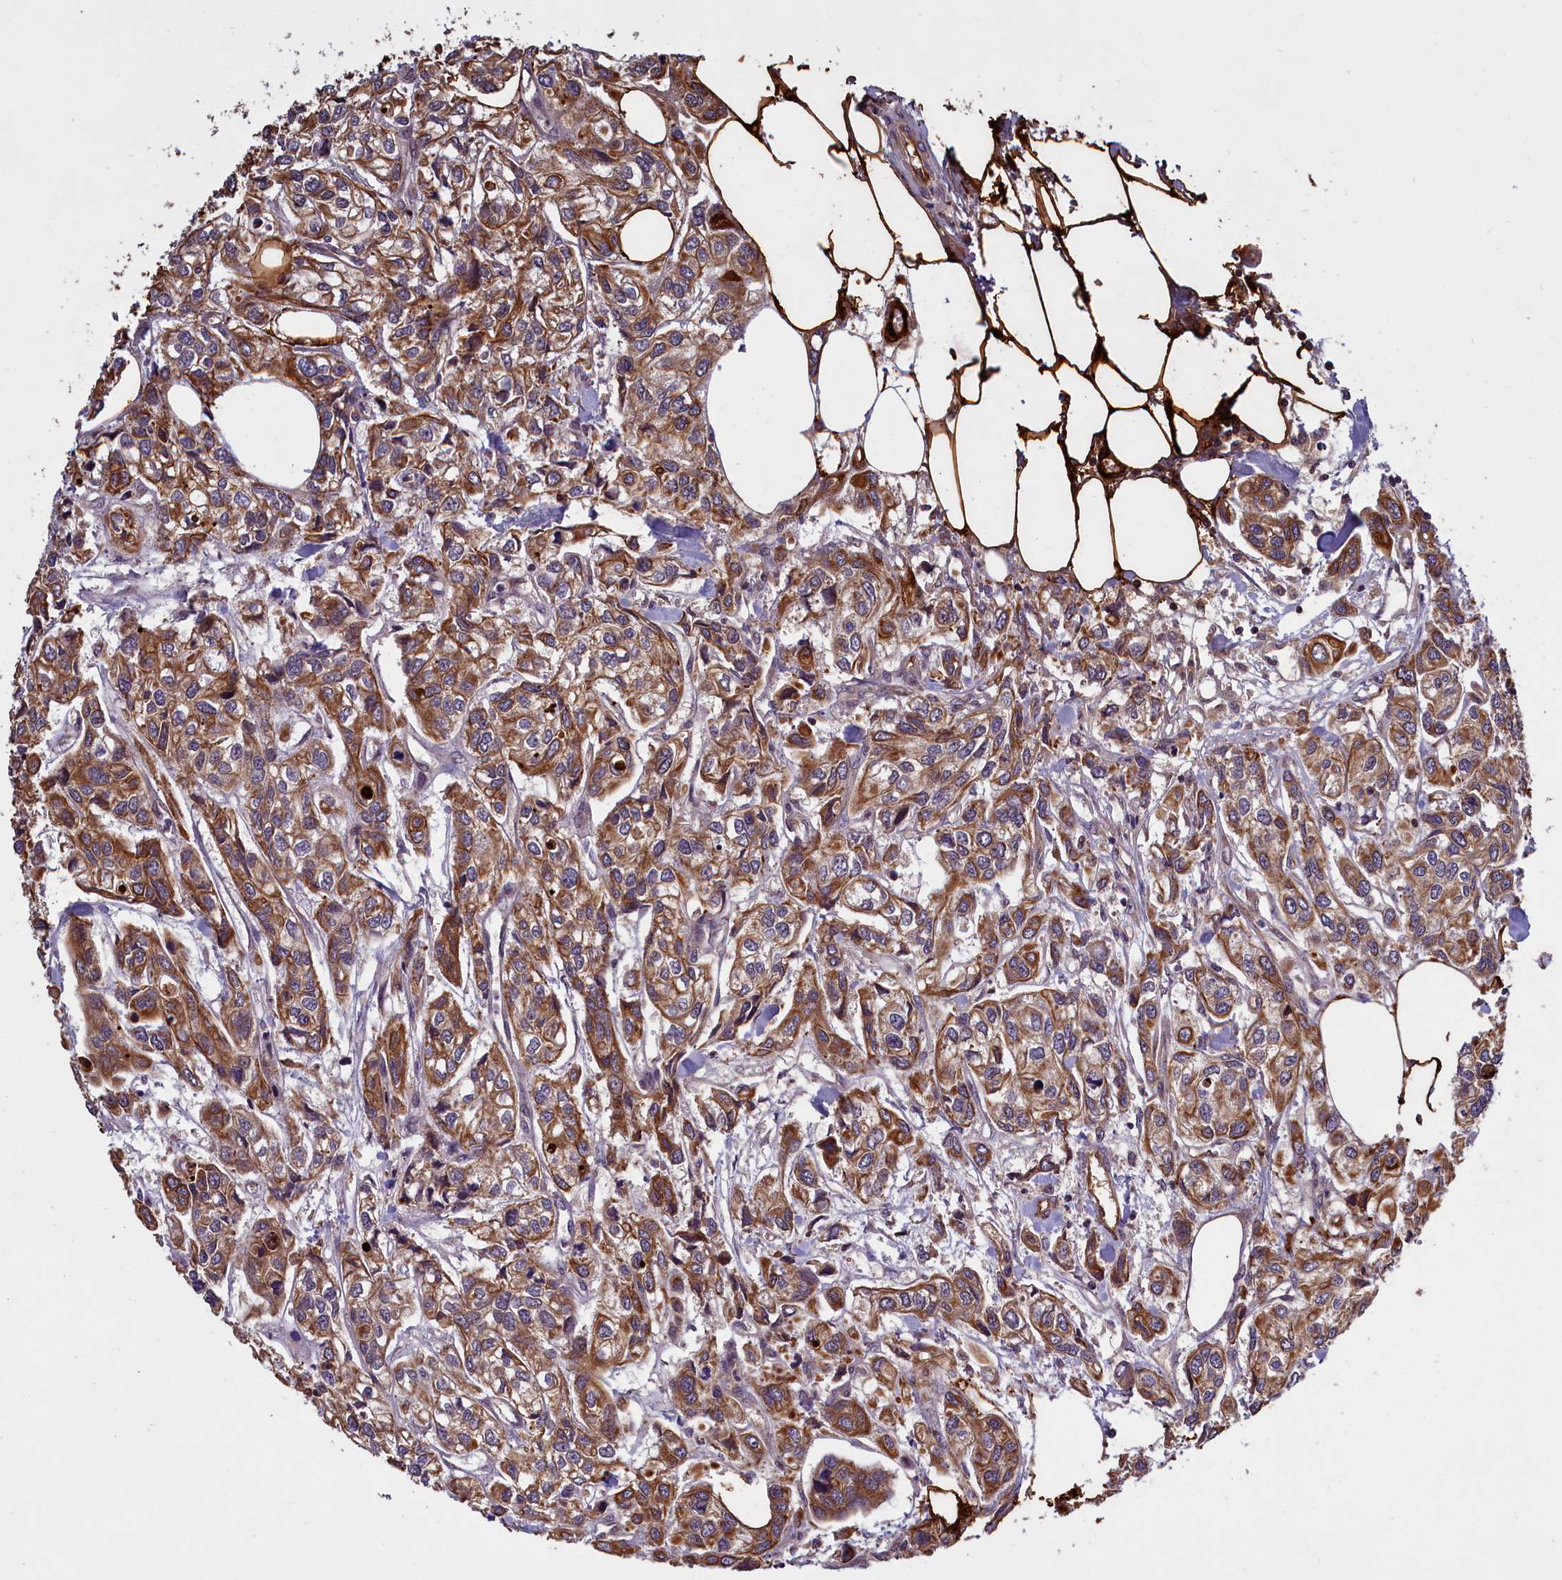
{"staining": {"intensity": "moderate", "quantity": ">75%", "location": "cytoplasmic/membranous"}, "tissue": "urothelial cancer", "cell_type": "Tumor cells", "image_type": "cancer", "snomed": [{"axis": "morphology", "description": "Urothelial carcinoma, High grade"}, {"axis": "topography", "description": "Urinary bladder"}], "caption": "IHC histopathology image of human urothelial cancer stained for a protein (brown), which demonstrates medium levels of moderate cytoplasmic/membranous staining in about >75% of tumor cells.", "gene": "DENND1B", "patient": {"sex": "male", "age": 67}}